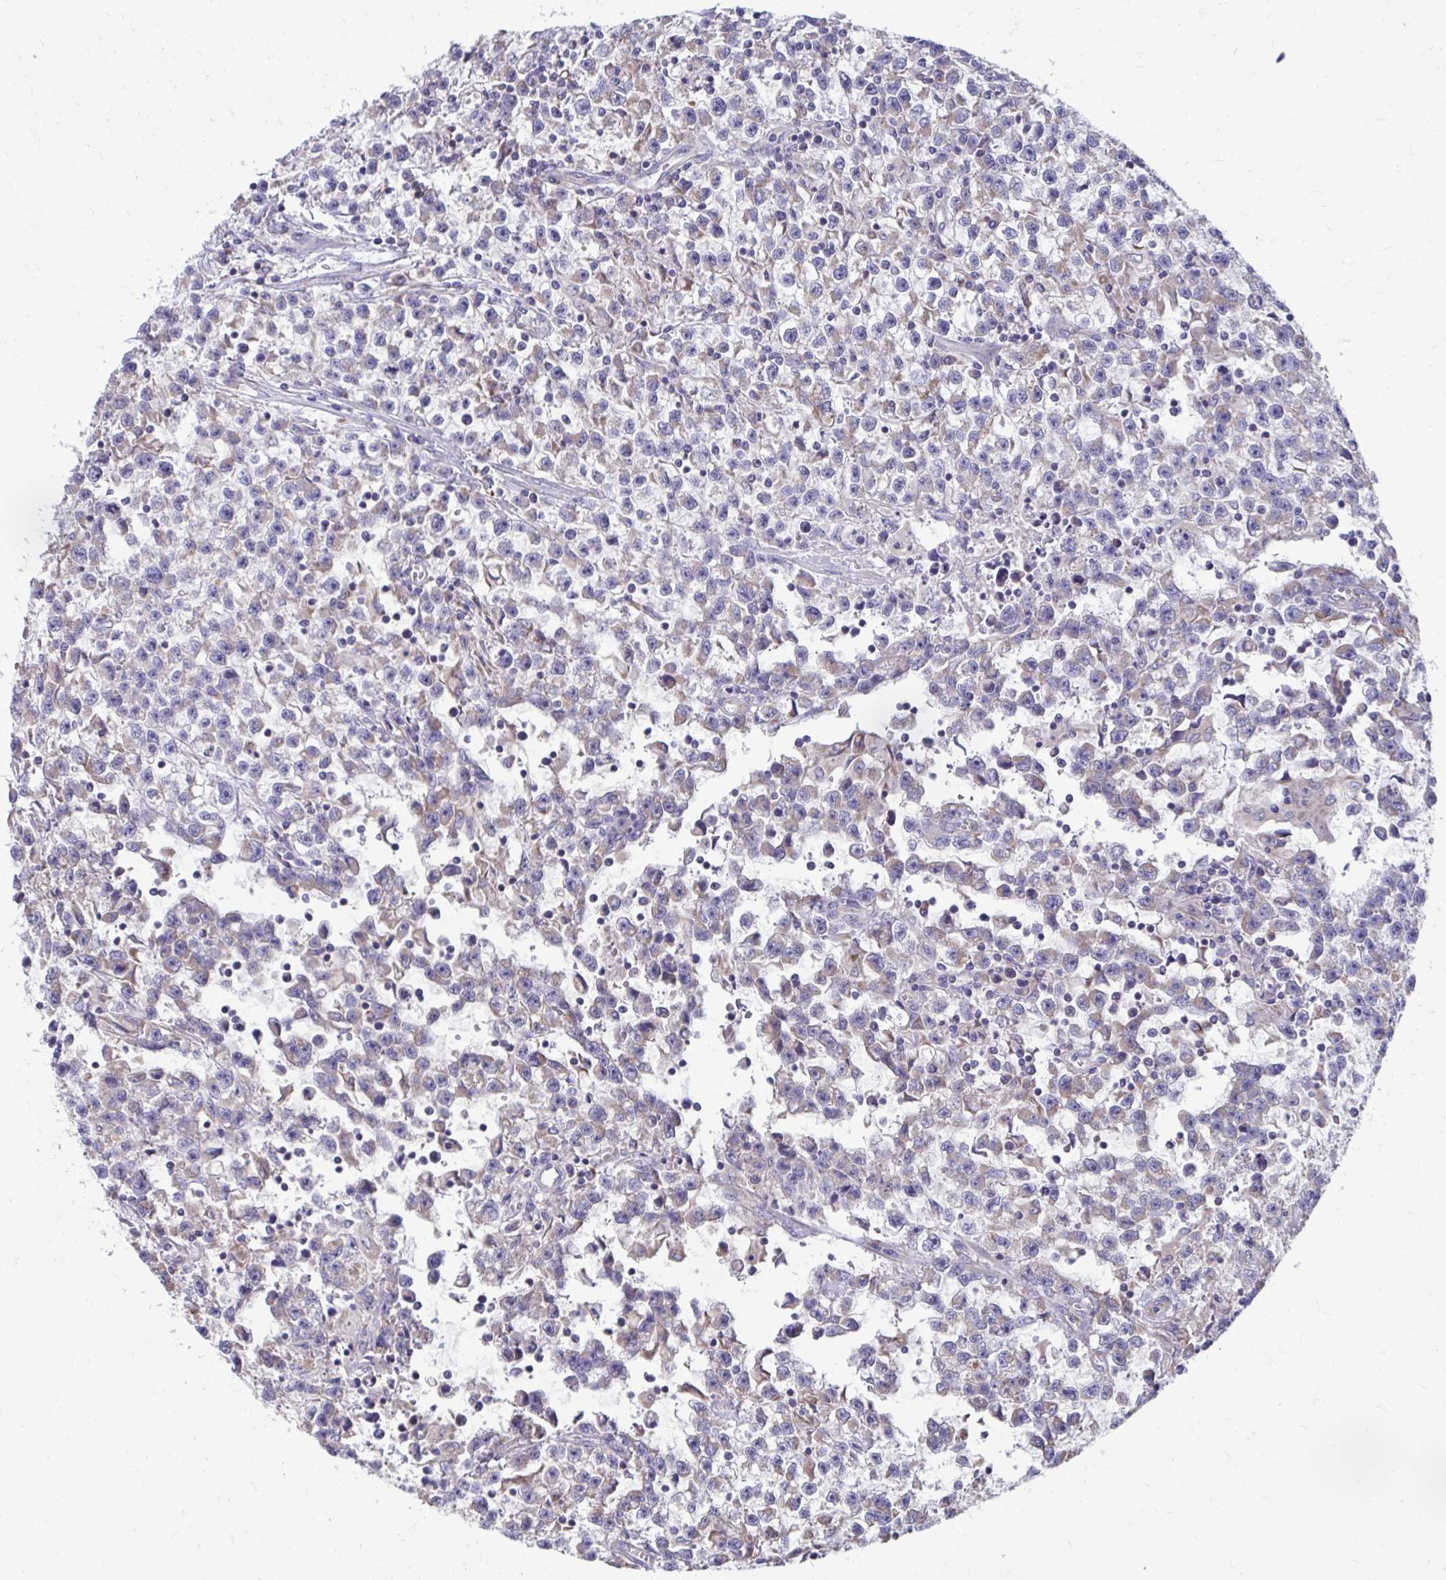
{"staining": {"intensity": "weak", "quantity": "<25%", "location": "cytoplasmic/membranous"}, "tissue": "testis cancer", "cell_type": "Tumor cells", "image_type": "cancer", "snomed": [{"axis": "morphology", "description": "Seminoma, NOS"}, {"axis": "topography", "description": "Testis"}], "caption": "An IHC histopathology image of testis seminoma is shown. There is no staining in tumor cells of testis seminoma. (DAB (3,3'-diaminobenzidine) immunohistochemistry with hematoxylin counter stain).", "gene": "LINGO4", "patient": {"sex": "male", "age": 31}}